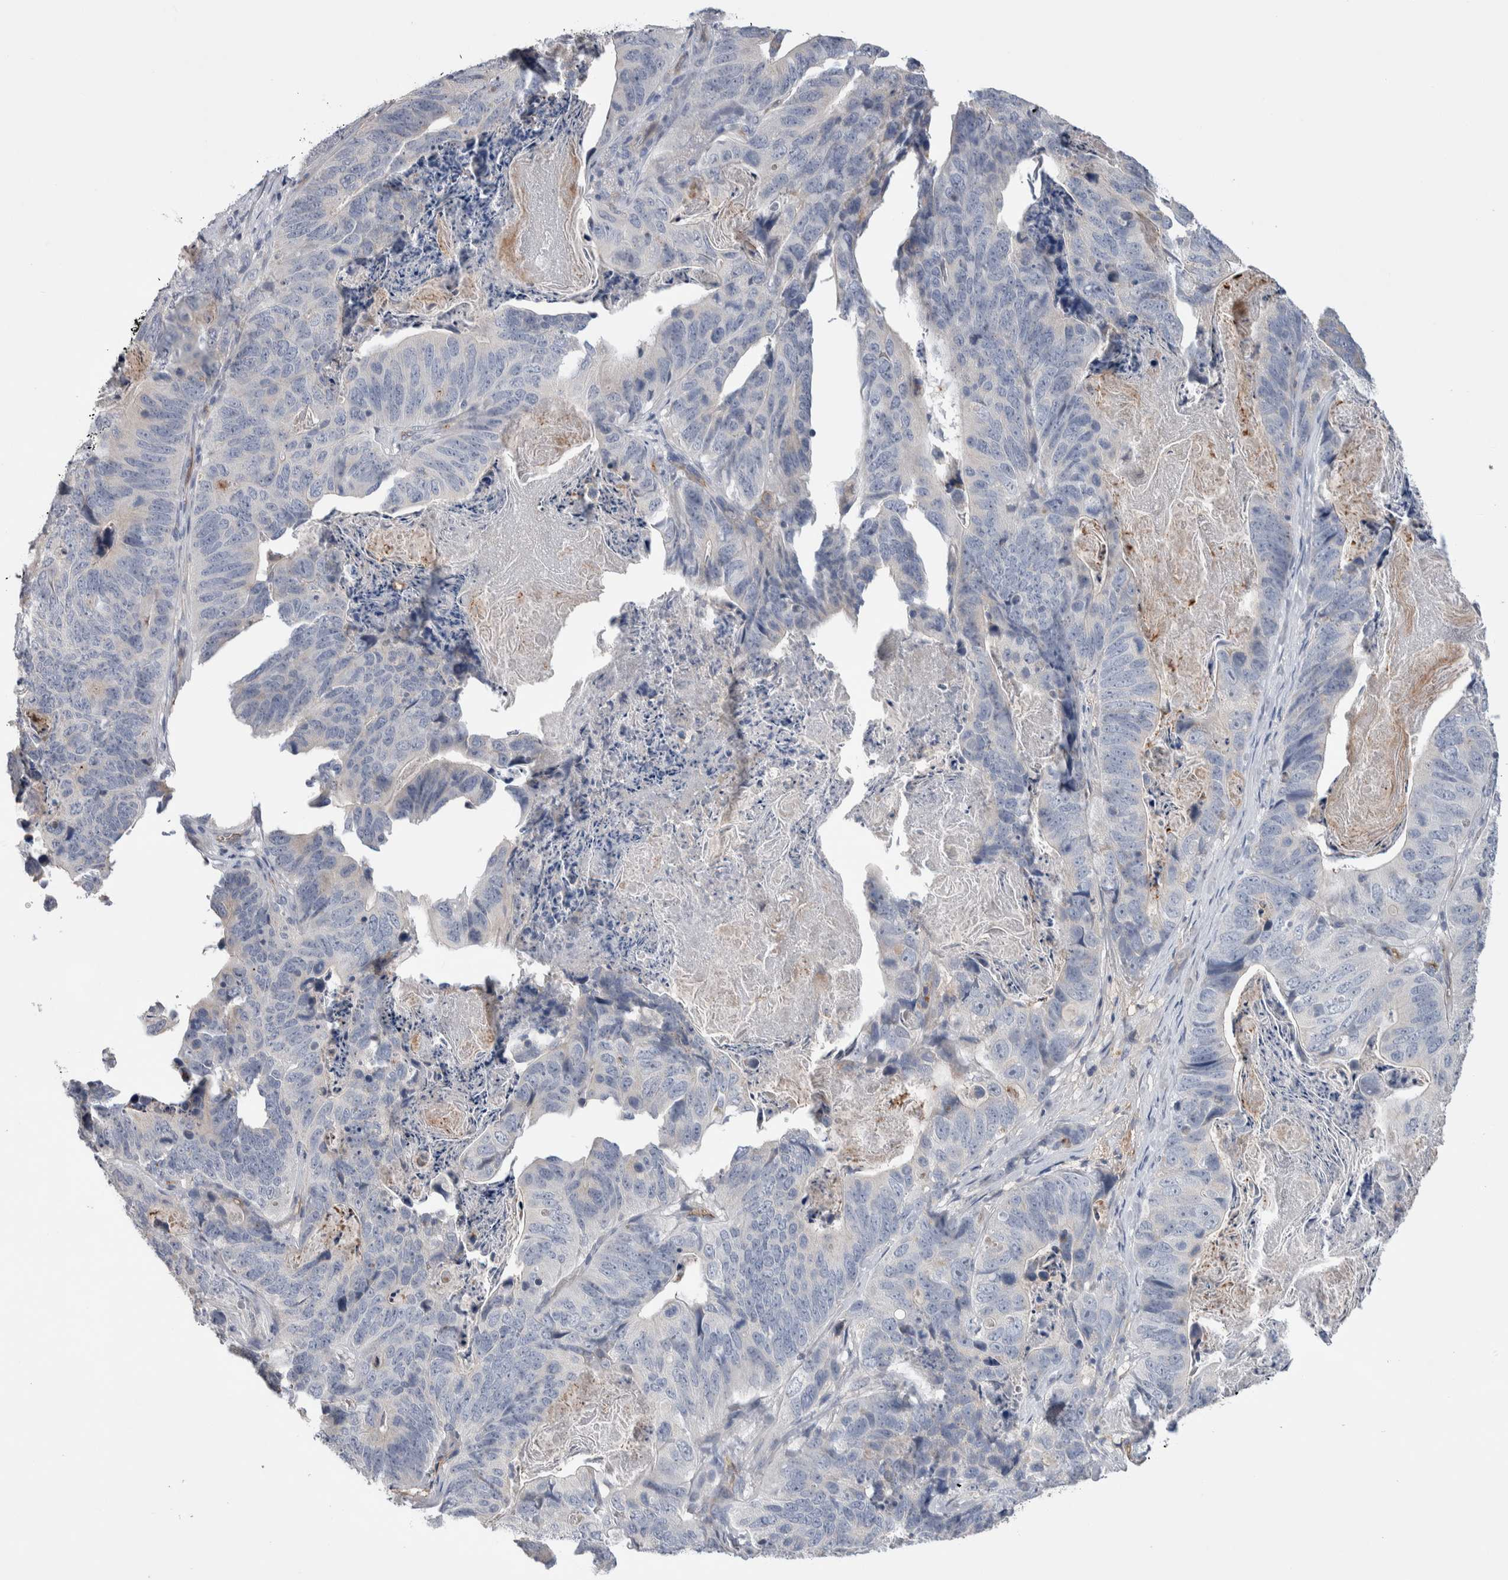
{"staining": {"intensity": "negative", "quantity": "none", "location": "none"}, "tissue": "stomach cancer", "cell_type": "Tumor cells", "image_type": "cancer", "snomed": [{"axis": "morphology", "description": "Normal tissue, NOS"}, {"axis": "morphology", "description": "Adenocarcinoma, NOS"}, {"axis": "topography", "description": "Stomach"}], "caption": "Immunohistochemical staining of human stomach cancer (adenocarcinoma) demonstrates no significant staining in tumor cells.", "gene": "CEP131", "patient": {"sex": "female", "age": 89}}